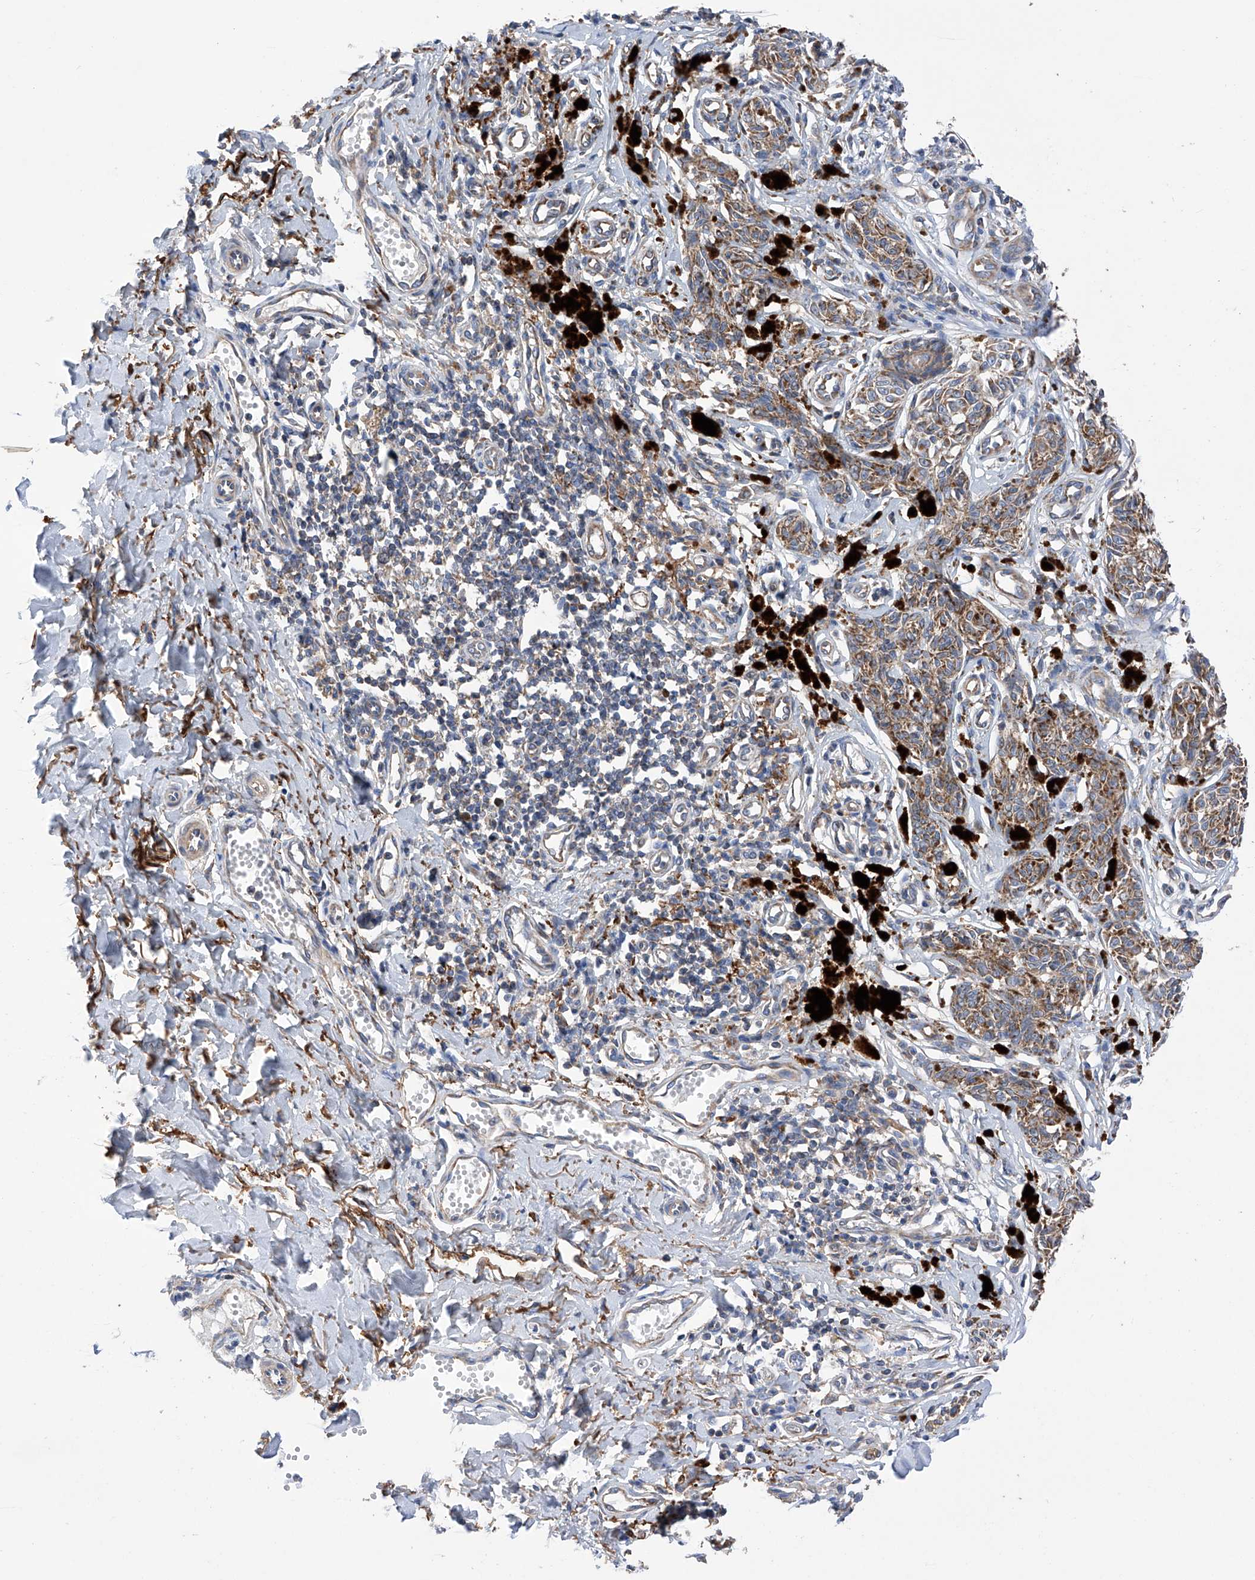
{"staining": {"intensity": "moderate", "quantity": ">75%", "location": "cytoplasmic/membranous"}, "tissue": "melanoma", "cell_type": "Tumor cells", "image_type": "cancer", "snomed": [{"axis": "morphology", "description": "Malignant melanoma, NOS"}, {"axis": "topography", "description": "Skin"}], "caption": "There is medium levels of moderate cytoplasmic/membranous staining in tumor cells of melanoma, as demonstrated by immunohistochemical staining (brown color).", "gene": "EFCAB2", "patient": {"sex": "male", "age": 53}}